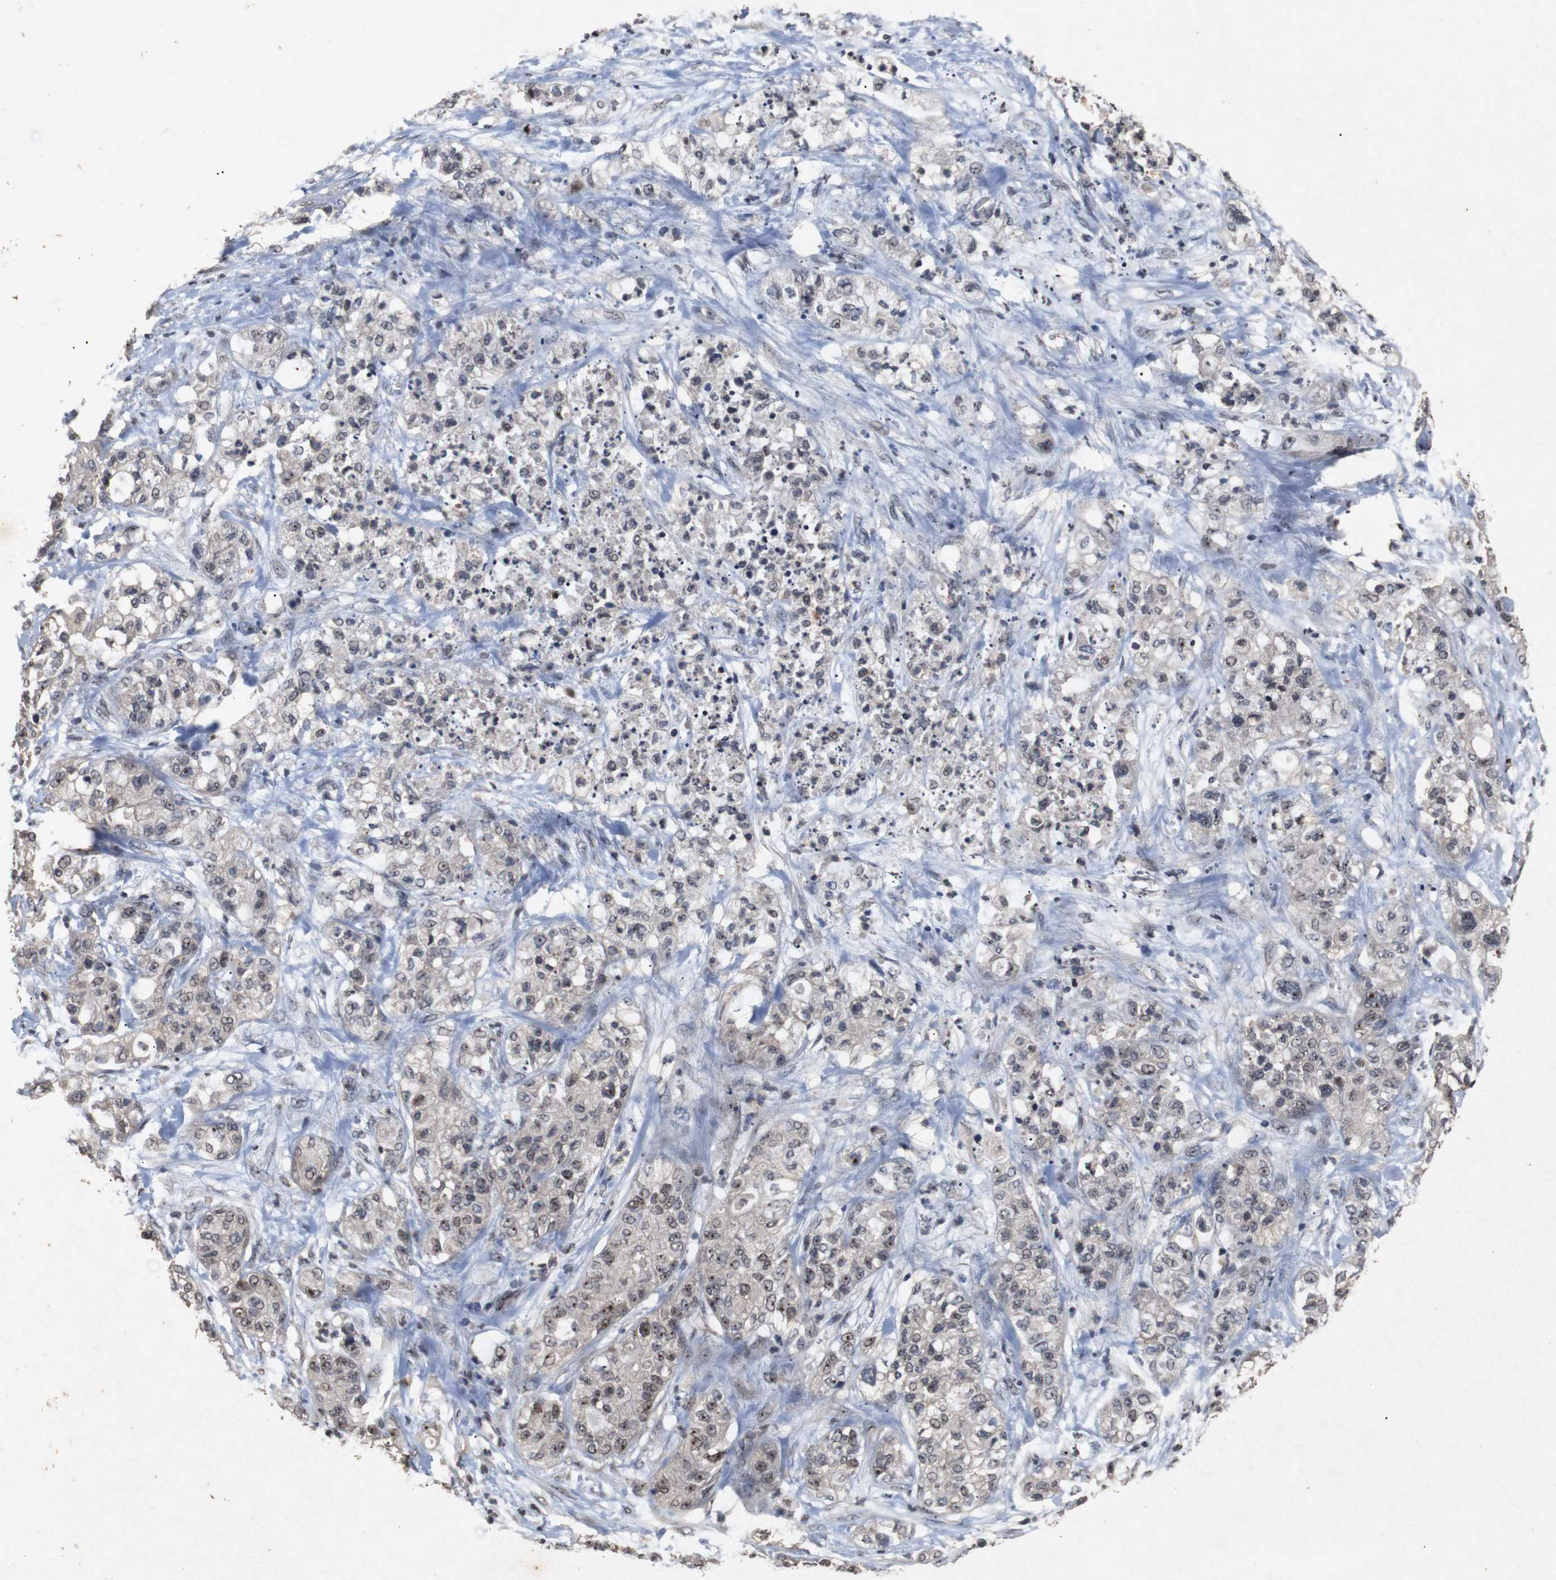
{"staining": {"intensity": "moderate", "quantity": ">75%", "location": "nuclear"}, "tissue": "pancreatic cancer", "cell_type": "Tumor cells", "image_type": "cancer", "snomed": [{"axis": "morphology", "description": "Adenocarcinoma, NOS"}, {"axis": "topography", "description": "Pancreas"}], "caption": "Immunohistochemistry photomicrograph of human pancreatic cancer (adenocarcinoma) stained for a protein (brown), which demonstrates medium levels of moderate nuclear staining in about >75% of tumor cells.", "gene": "PARN", "patient": {"sex": "female", "age": 78}}